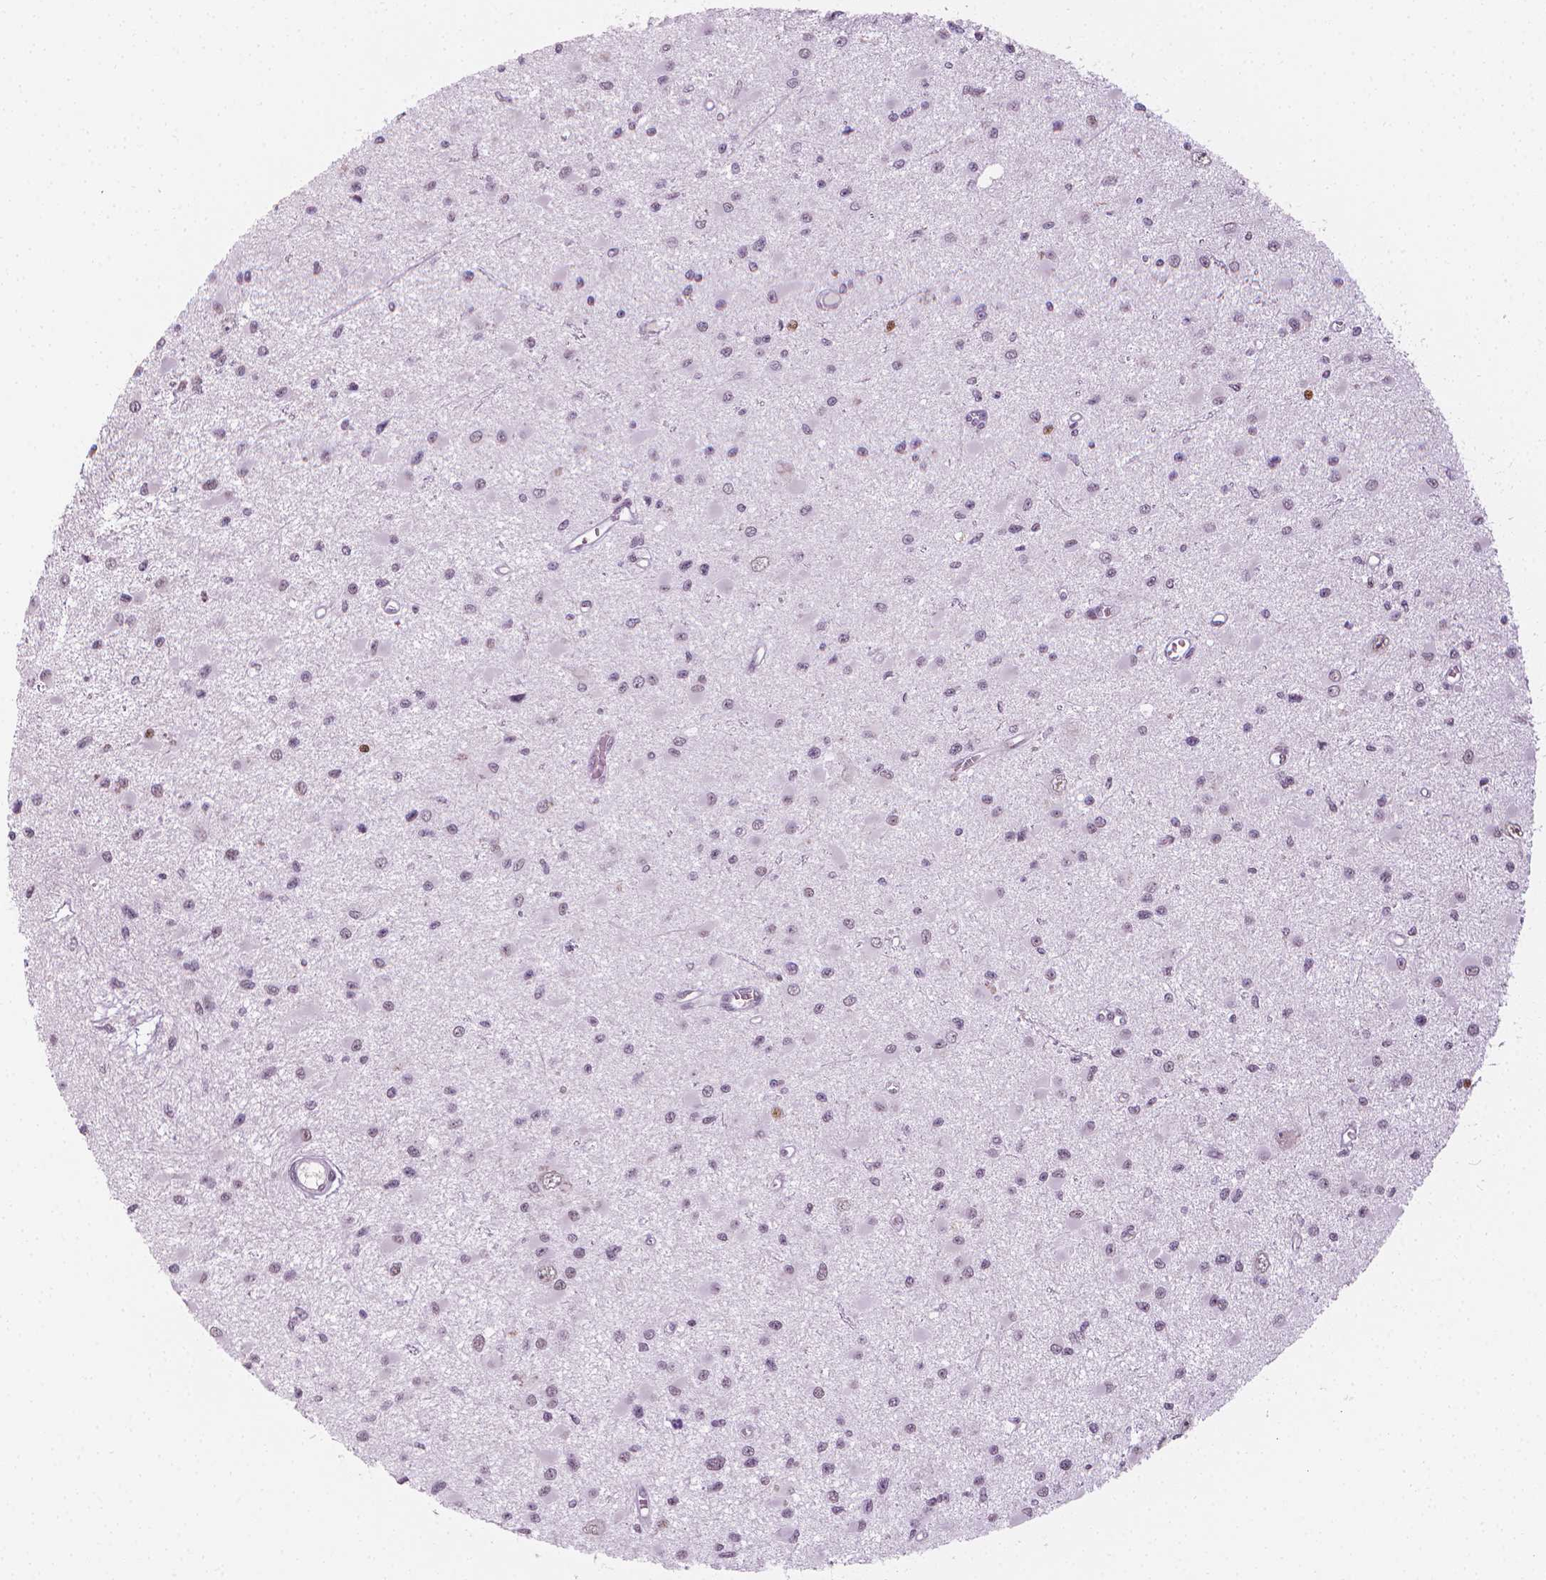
{"staining": {"intensity": "negative", "quantity": "none", "location": "none"}, "tissue": "glioma", "cell_type": "Tumor cells", "image_type": "cancer", "snomed": [{"axis": "morphology", "description": "Glioma, malignant, High grade"}, {"axis": "topography", "description": "Brain"}], "caption": "Tumor cells show no significant protein expression in glioma. (DAB (3,3'-diaminobenzidine) immunohistochemistry visualized using brightfield microscopy, high magnification).", "gene": "CDKN1C", "patient": {"sex": "male", "age": 54}}